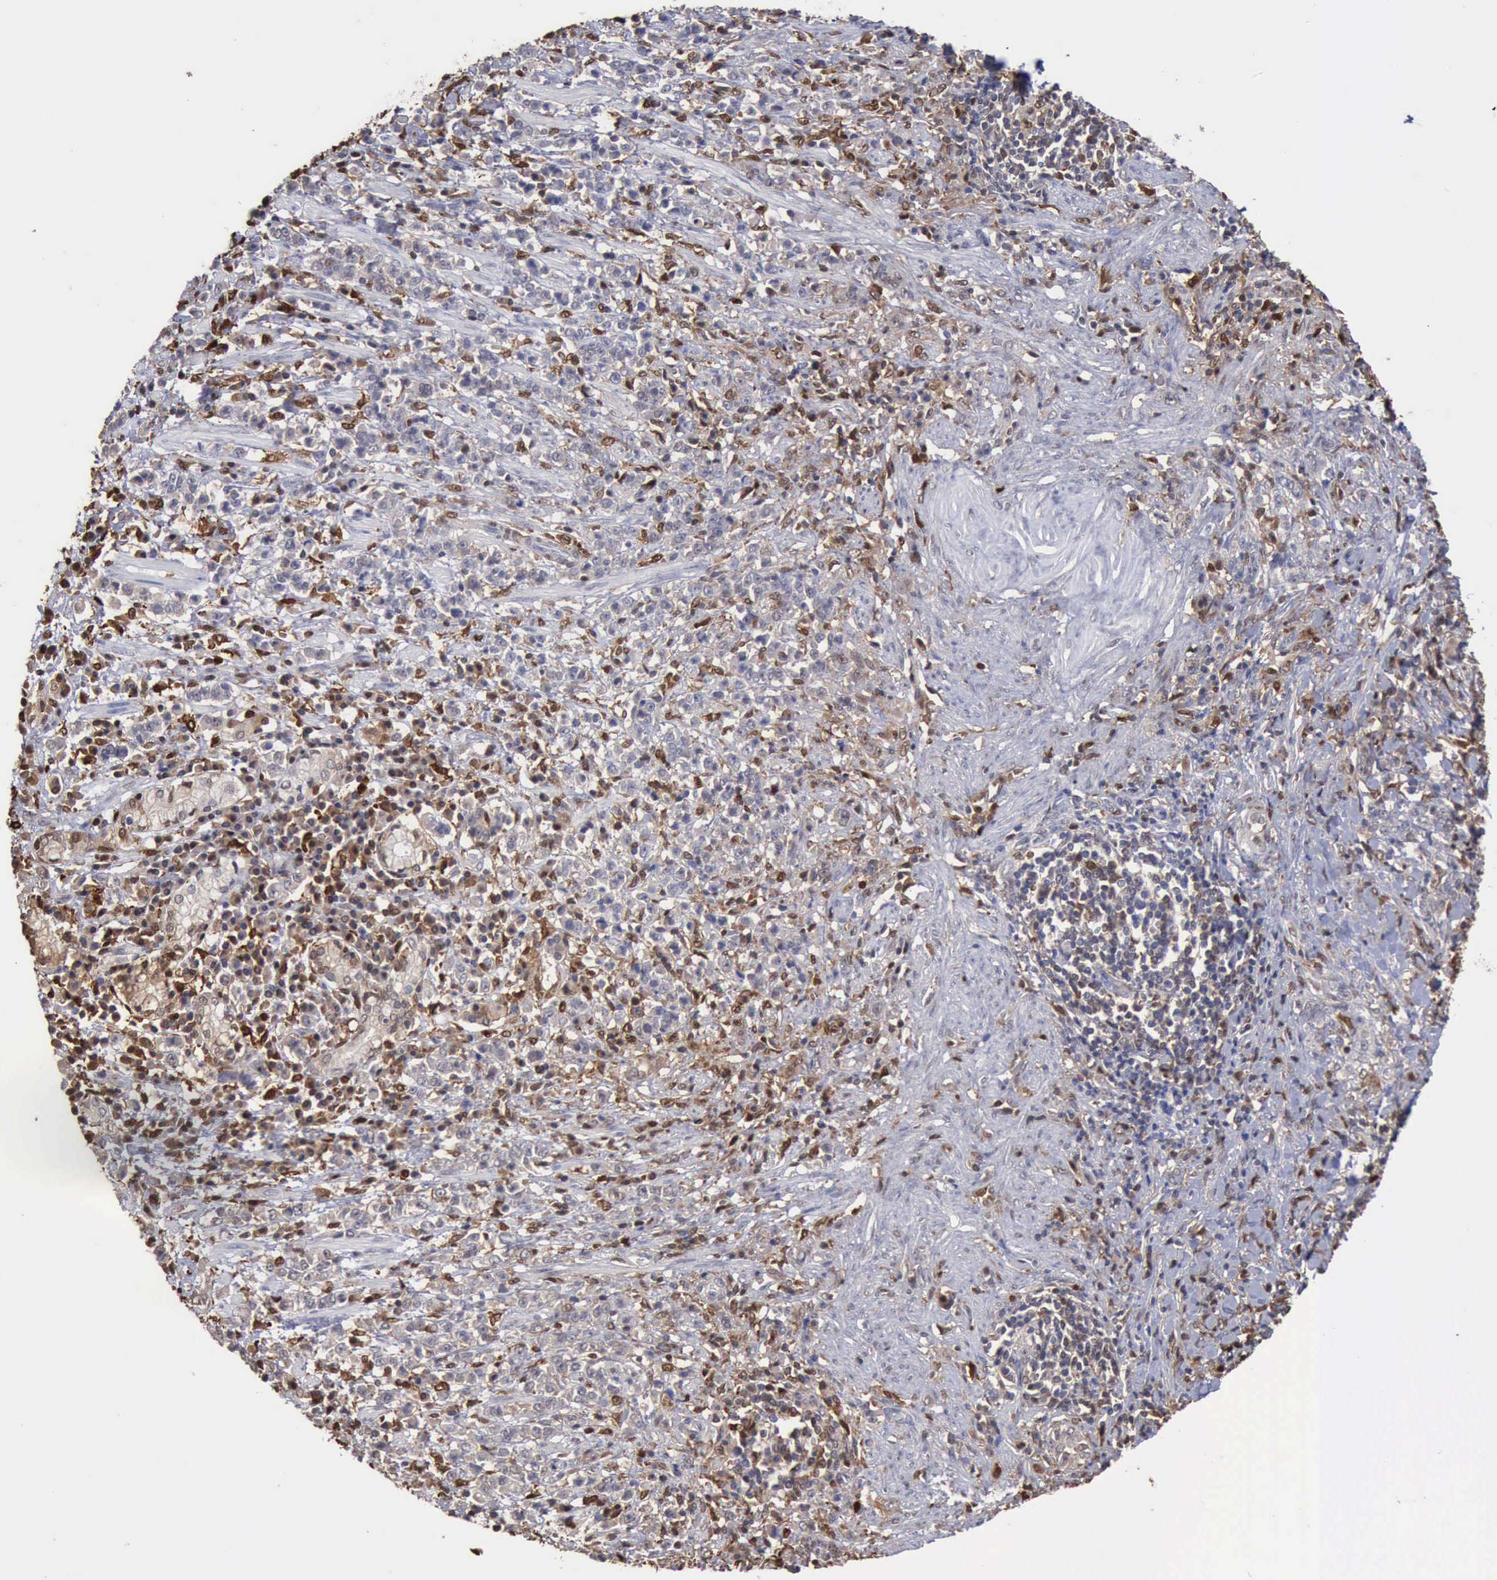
{"staining": {"intensity": "weak", "quantity": "<25%", "location": "cytoplasmic/membranous"}, "tissue": "stomach cancer", "cell_type": "Tumor cells", "image_type": "cancer", "snomed": [{"axis": "morphology", "description": "Adenocarcinoma, NOS"}, {"axis": "topography", "description": "Stomach, lower"}], "caption": "Immunohistochemistry histopathology image of stomach adenocarcinoma stained for a protein (brown), which displays no expression in tumor cells. Brightfield microscopy of IHC stained with DAB (brown) and hematoxylin (blue), captured at high magnification.", "gene": "STAT1", "patient": {"sex": "male", "age": 88}}